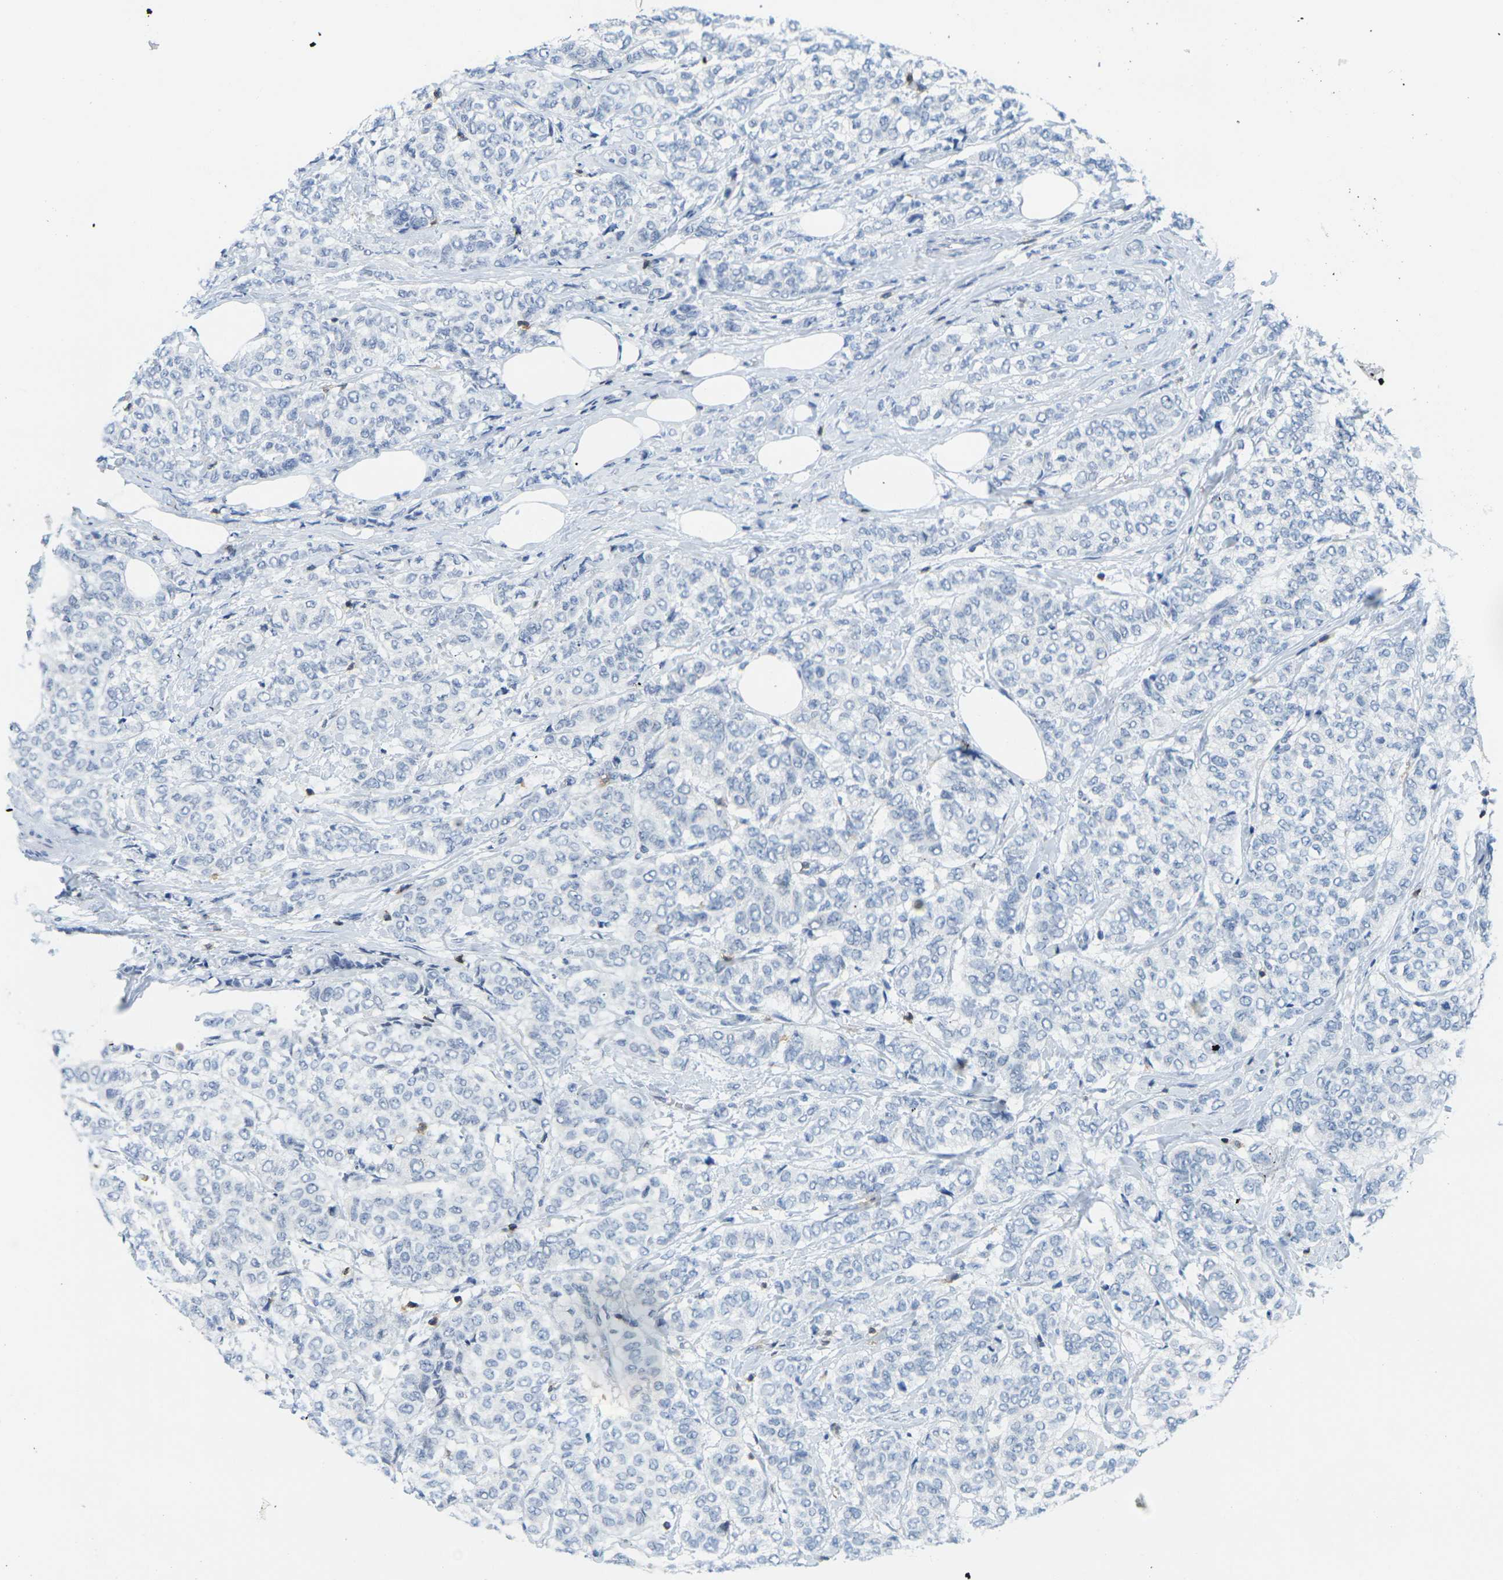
{"staining": {"intensity": "negative", "quantity": "none", "location": "none"}, "tissue": "breast cancer", "cell_type": "Tumor cells", "image_type": "cancer", "snomed": [{"axis": "morphology", "description": "Lobular carcinoma"}, {"axis": "topography", "description": "Breast"}], "caption": "Immunohistochemical staining of breast cancer reveals no significant staining in tumor cells.", "gene": "CD3D", "patient": {"sex": "female", "age": 60}}